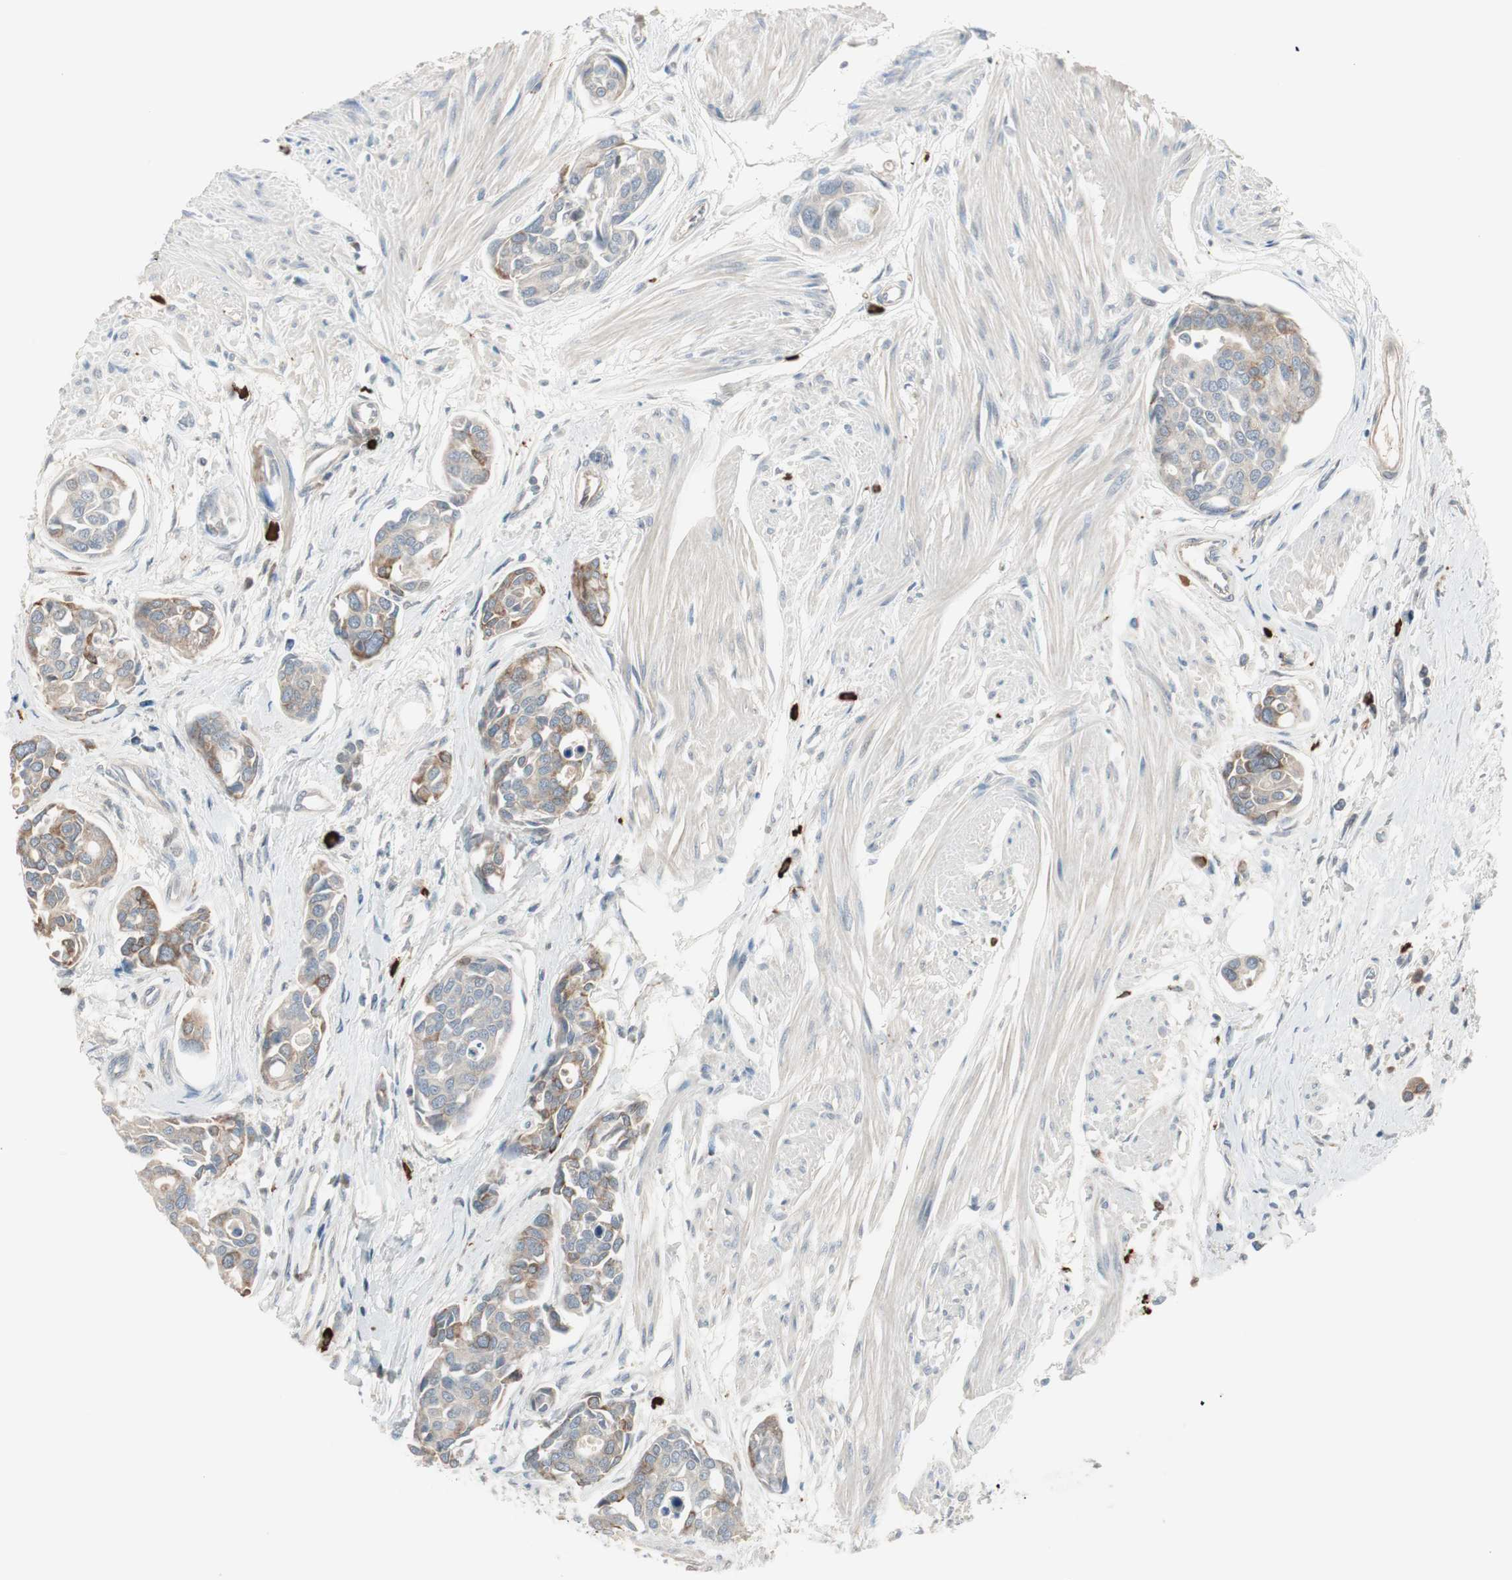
{"staining": {"intensity": "weak", "quantity": "25%-75%", "location": "cytoplasmic/membranous"}, "tissue": "urothelial cancer", "cell_type": "Tumor cells", "image_type": "cancer", "snomed": [{"axis": "morphology", "description": "Urothelial carcinoma, High grade"}, {"axis": "topography", "description": "Urinary bladder"}], "caption": "Protein positivity by IHC reveals weak cytoplasmic/membranous staining in about 25%-75% of tumor cells in urothelial carcinoma (high-grade).", "gene": "MAPRE3", "patient": {"sex": "male", "age": 78}}